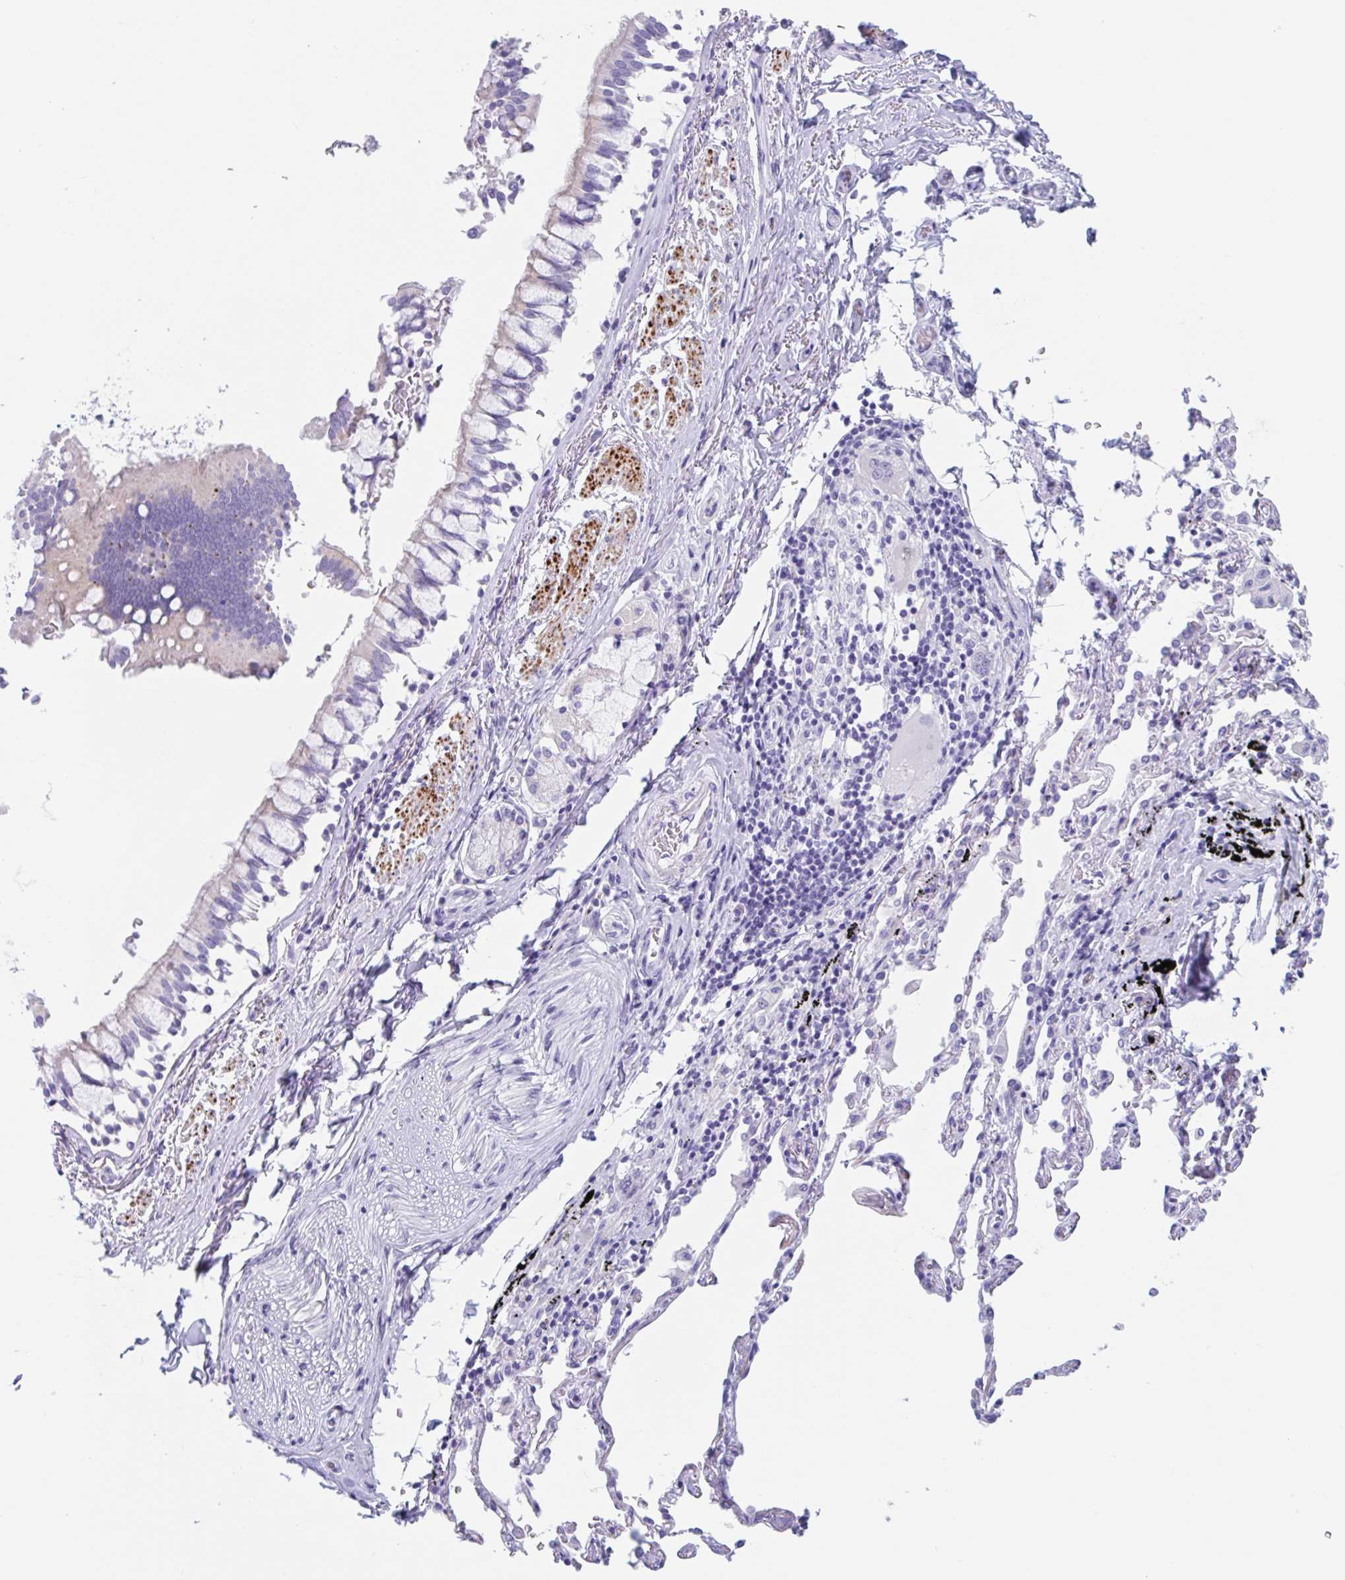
{"staining": {"intensity": "weak", "quantity": "<25%", "location": "cytoplasmic/membranous"}, "tissue": "bronchus", "cell_type": "Respiratory epithelial cells", "image_type": "normal", "snomed": [{"axis": "morphology", "description": "Normal tissue, NOS"}, {"axis": "topography", "description": "Bronchus"}], "caption": "There is no significant expression in respiratory epithelial cells of bronchus. (DAB IHC, high magnification).", "gene": "CPTP", "patient": {"sex": "male", "age": 70}}